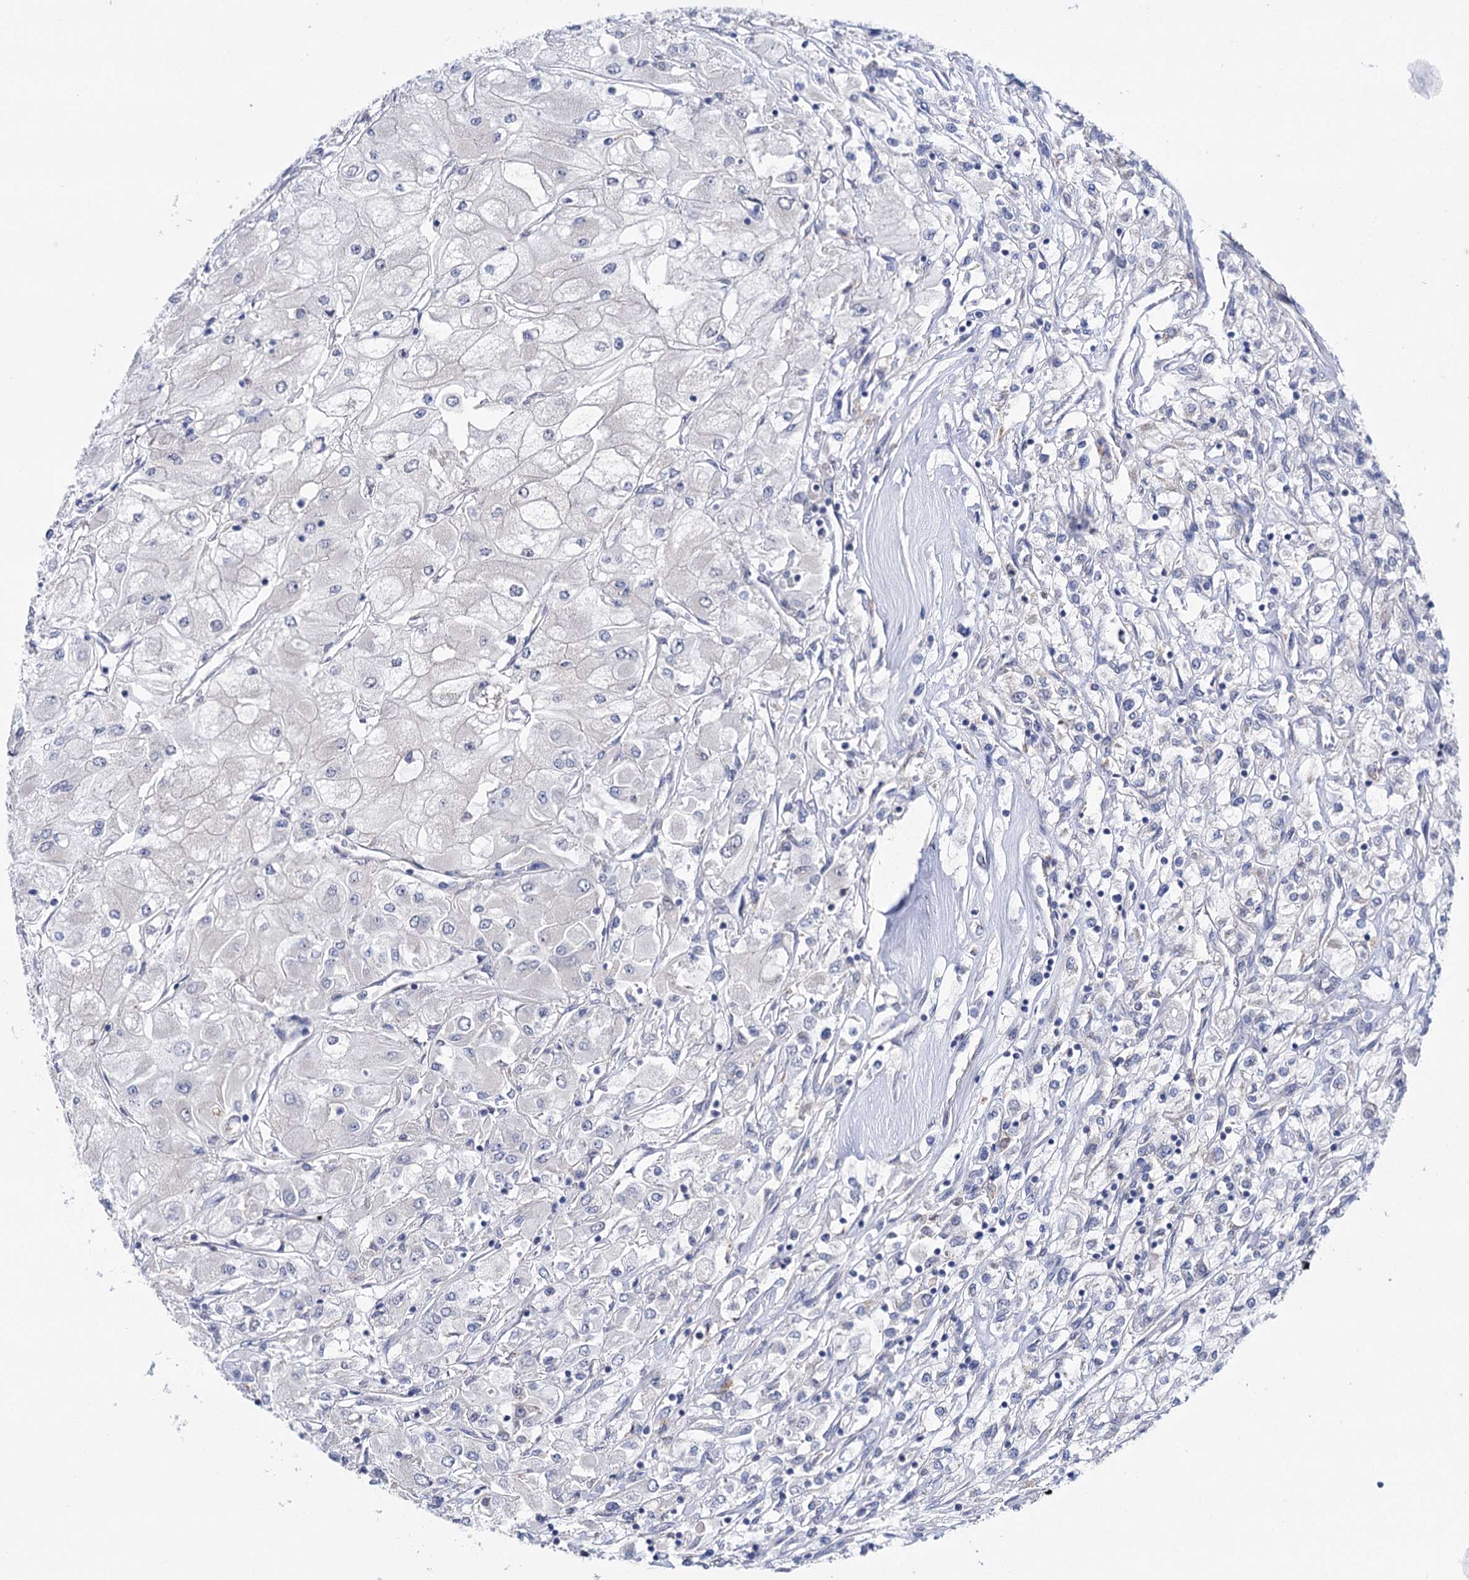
{"staining": {"intensity": "negative", "quantity": "none", "location": "none"}, "tissue": "renal cancer", "cell_type": "Tumor cells", "image_type": "cancer", "snomed": [{"axis": "morphology", "description": "Adenocarcinoma, NOS"}, {"axis": "topography", "description": "Kidney"}], "caption": "This image is of renal adenocarcinoma stained with immunohistochemistry (IHC) to label a protein in brown with the nuclei are counter-stained blue. There is no expression in tumor cells.", "gene": "SUCLA2", "patient": {"sex": "male", "age": 80}}